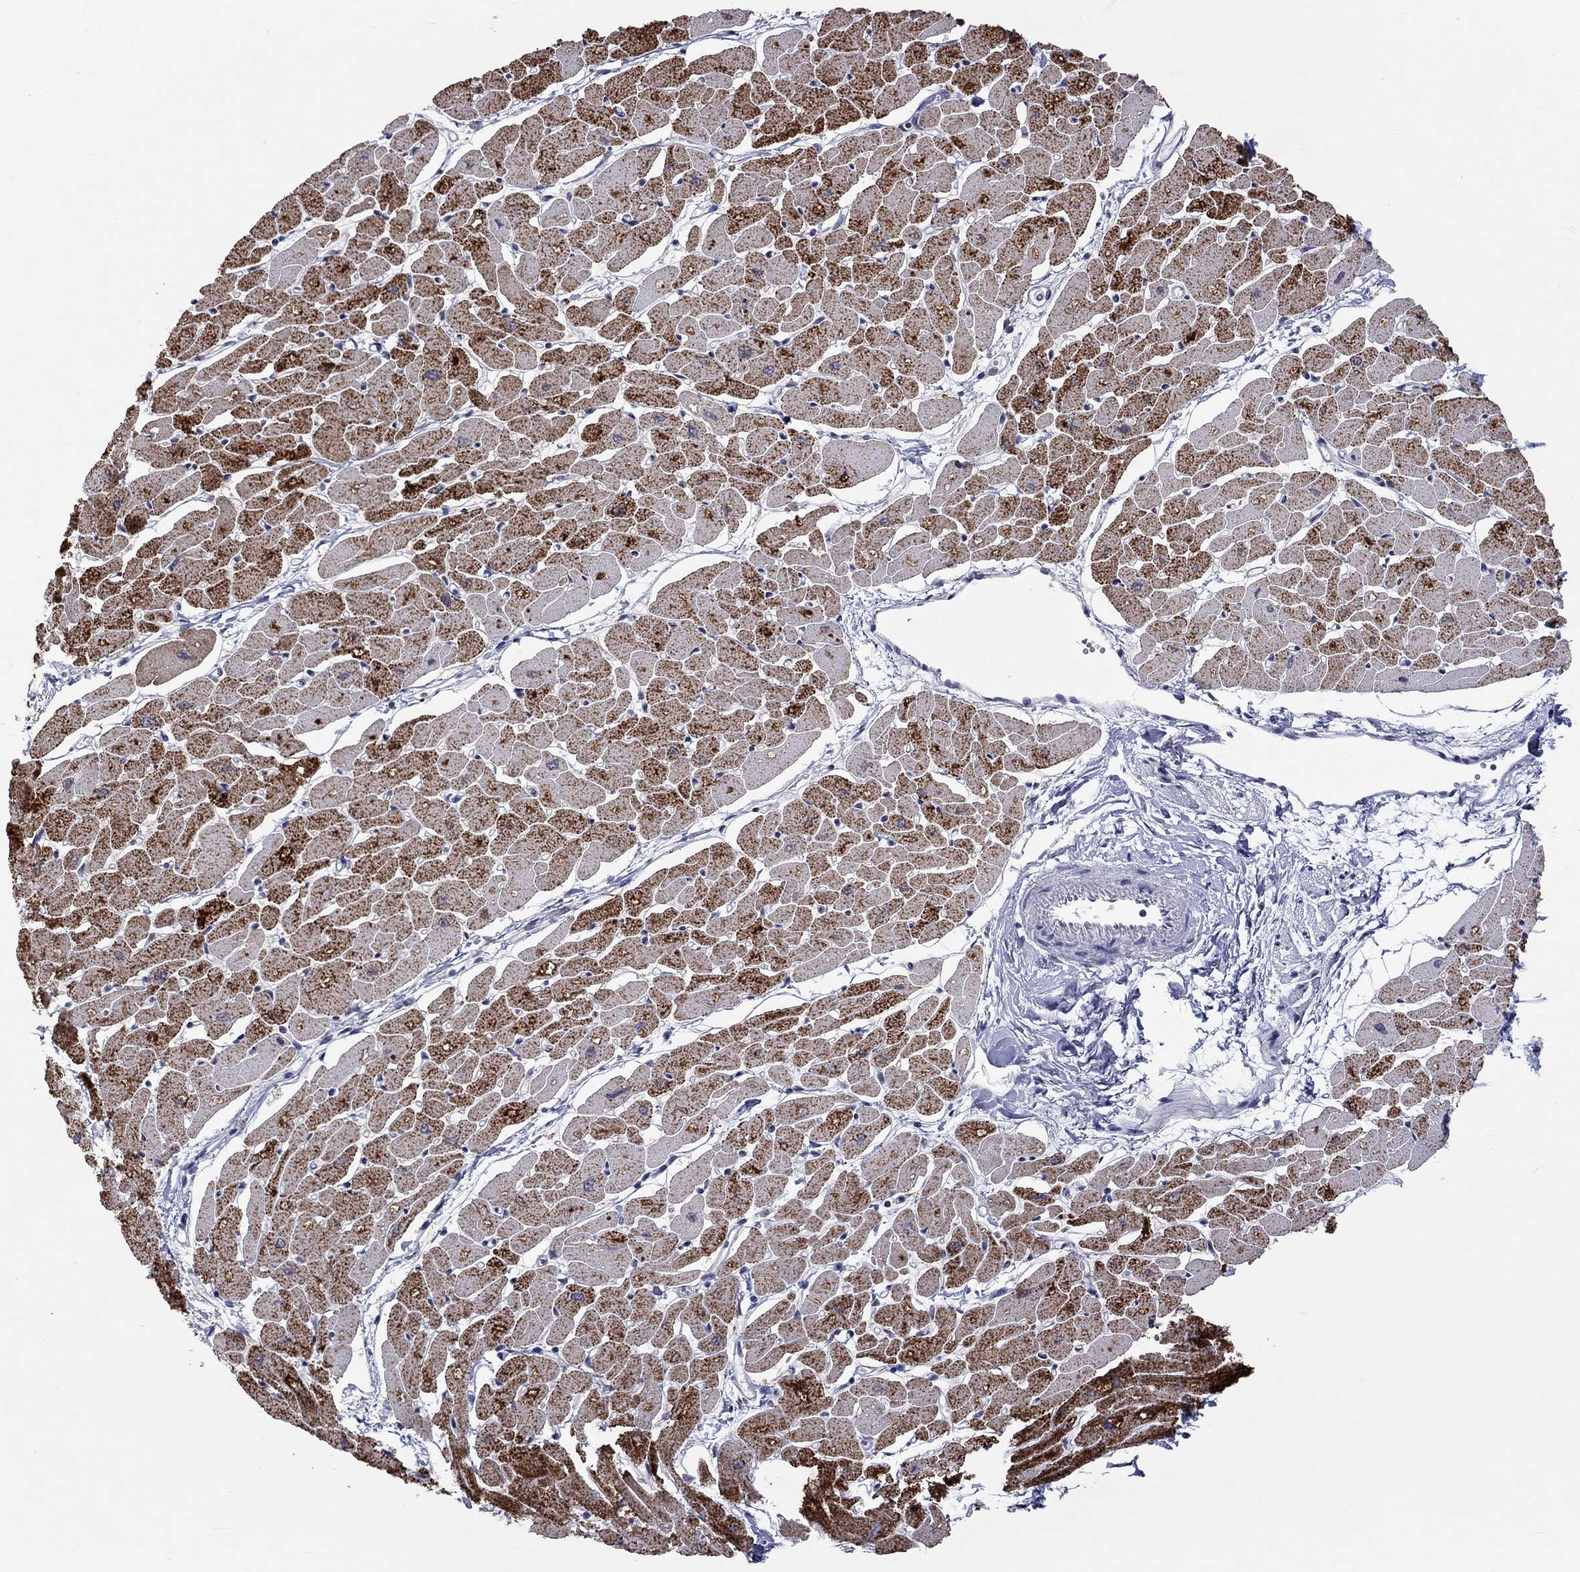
{"staining": {"intensity": "strong", "quantity": "25%-75%", "location": "cytoplasmic/membranous"}, "tissue": "heart muscle", "cell_type": "Cardiomyocytes", "image_type": "normal", "snomed": [{"axis": "morphology", "description": "Normal tissue, NOS"}, {"axis": "topography", "description": "Heart"}], "caption": "This is a photomicrograph of IHC staining of unremarkable heart muscle, which shows strong positivity in the cytoplasmic/membranous of cardiomyocytes.", "gene": "TMEM143", "patient": {"sex": "male", "age": 57}}